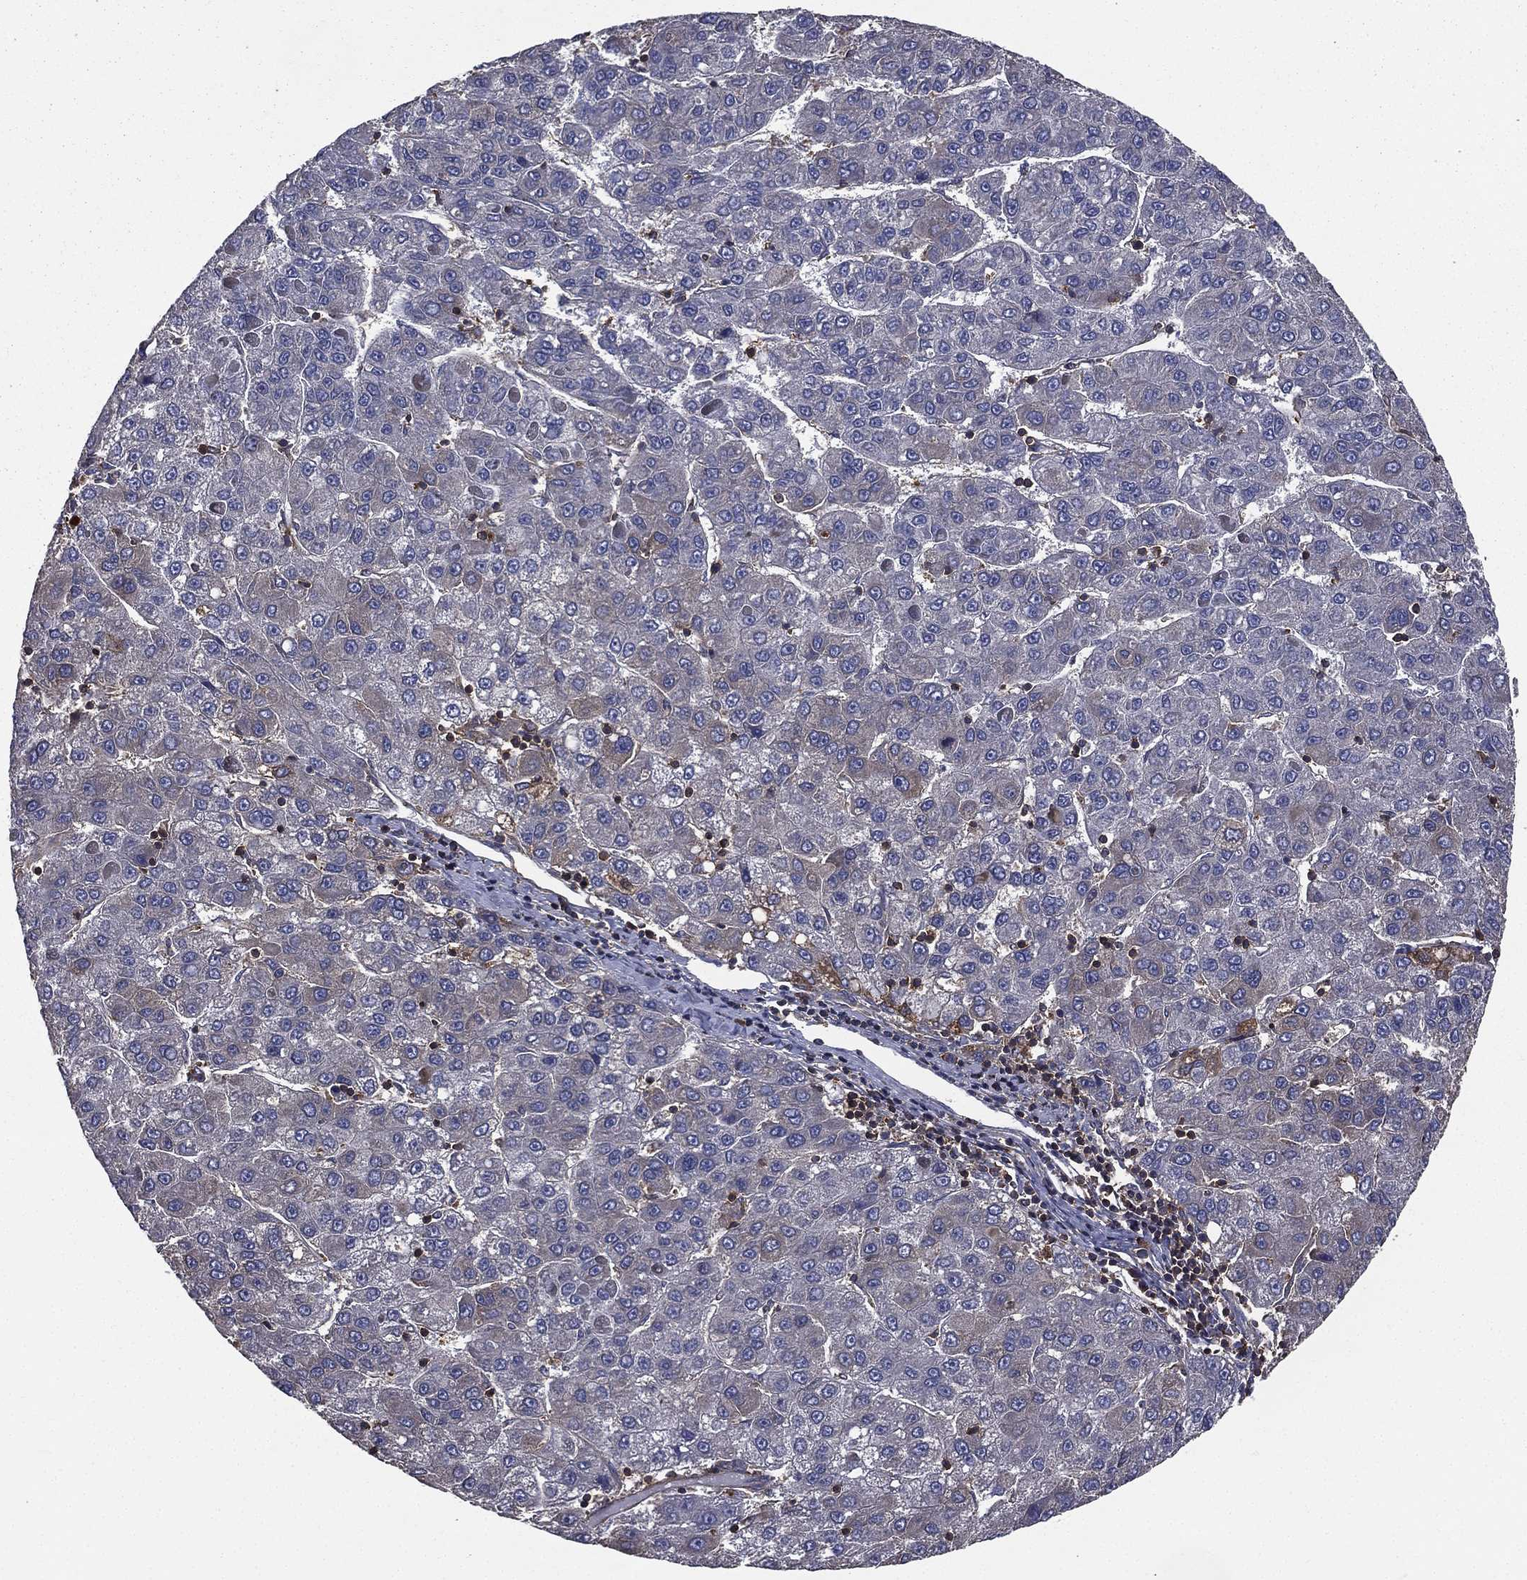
{"staining": {"intensity": "weak", "quantity": "<25%", "location": "cytoplasmic/membranous"}, "tissue": "liver cancer", "cell_type": "Tumor cells", "image_type": "cancer", "snomed": [{"axis": "morphology", "description": "Carcinoma, Hepatocellular, NOS"}, {"axis": "topography", "description": "Liver"}], "caption": "The photomicrograph displays no significant expression in tumor cells of liver cancer.", "gene": "SARS1", "patient": {"sex": "female", "age": 82}}